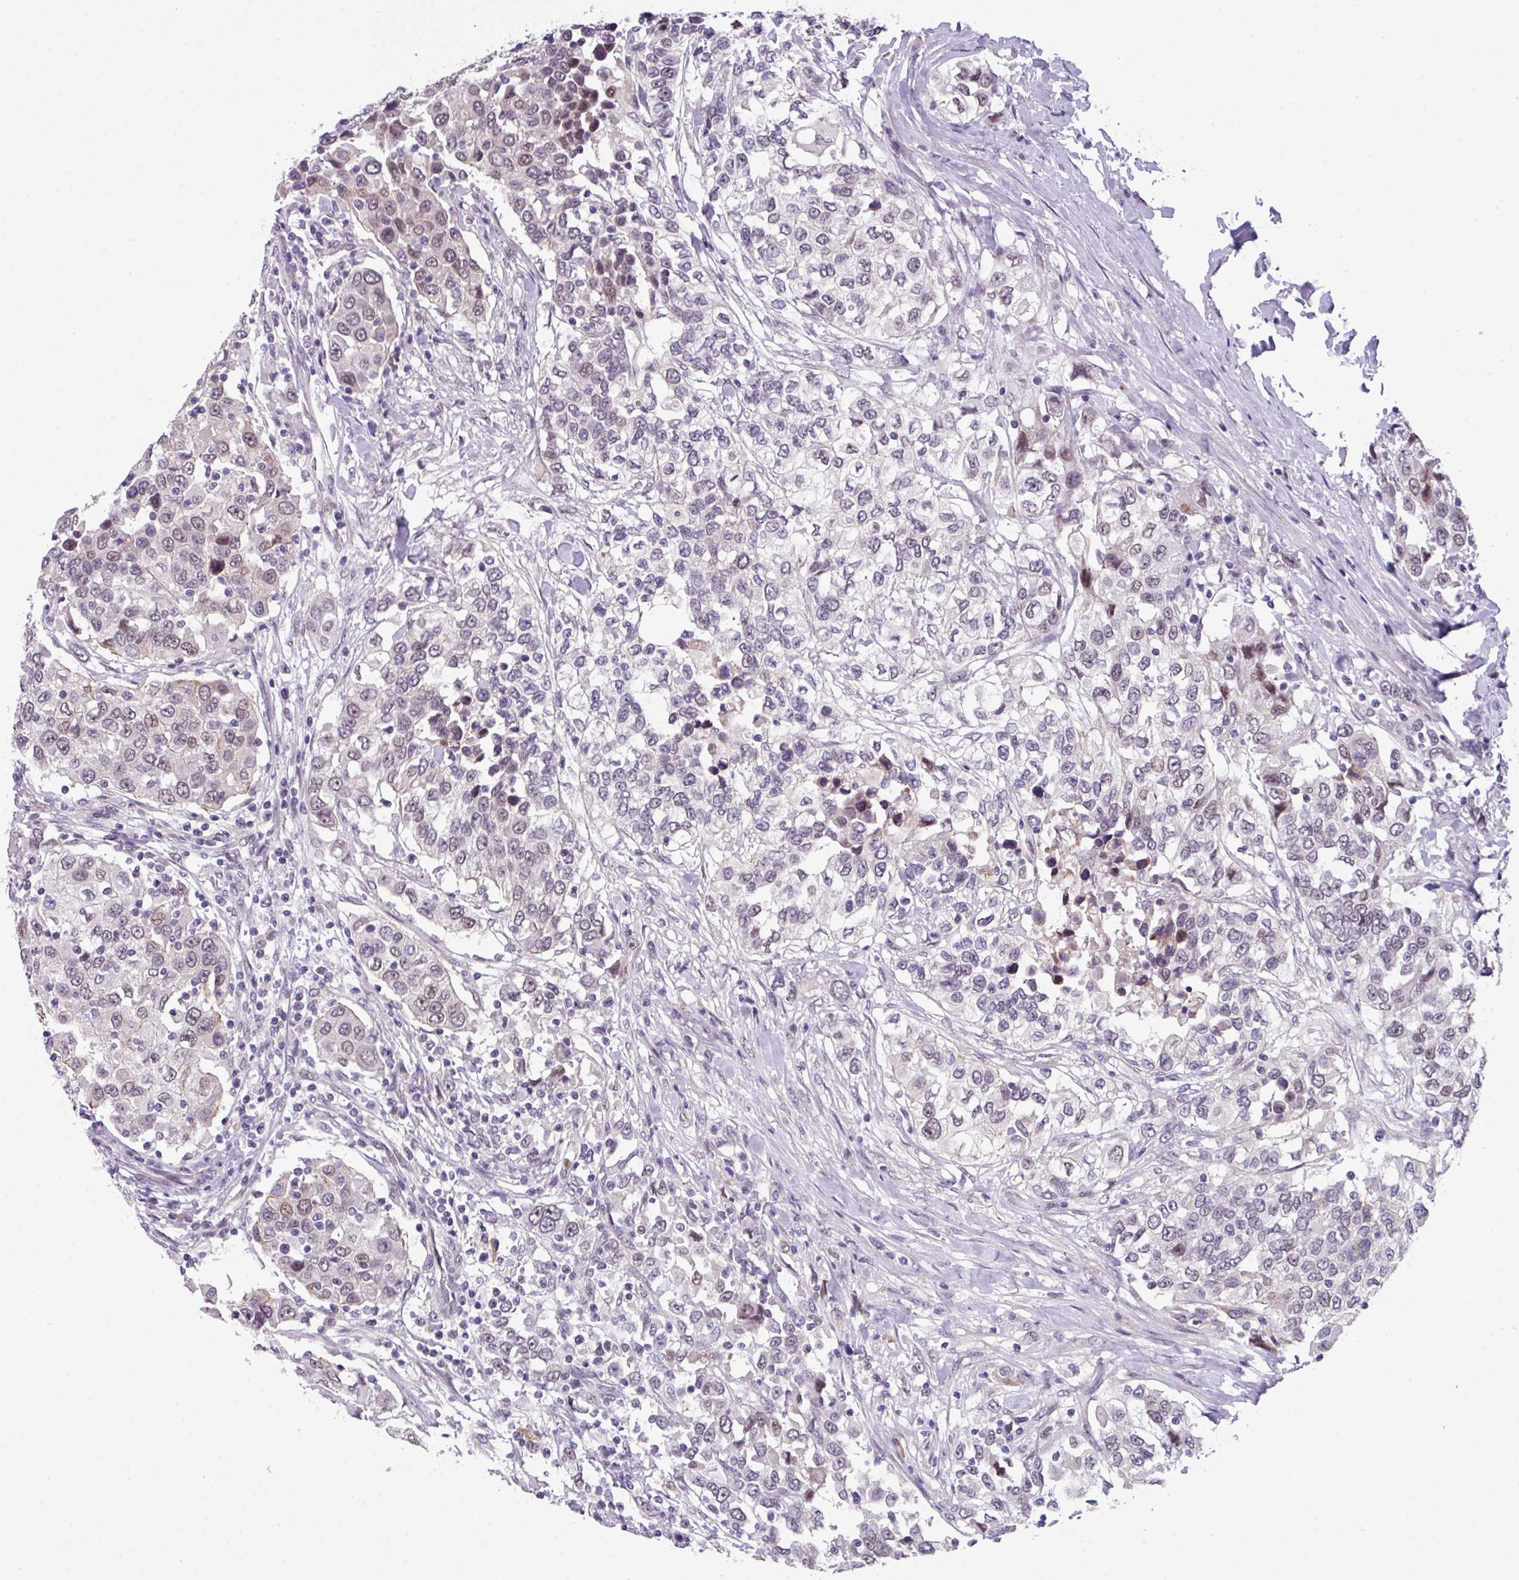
{"staining": {"intensity": "weak", "quantity": "<25%", "location": "nuclear"}, "tissue": "urothelial cancer", "cell_type": "Tumor cells", "image_type": "cancer", "snomed": [{"axis": "morphology", "description": "Urothelial carcinoma, High grade"}, {"axis": "topography", "description": "Urinary bladder"}], "caption": "This is an IHC photomicrograph of human high-grade urothelial carcinoma. There is no staining in tumor cells.", "gene": "ZFP3", "patient": {"sex": "female", "age": 80}}